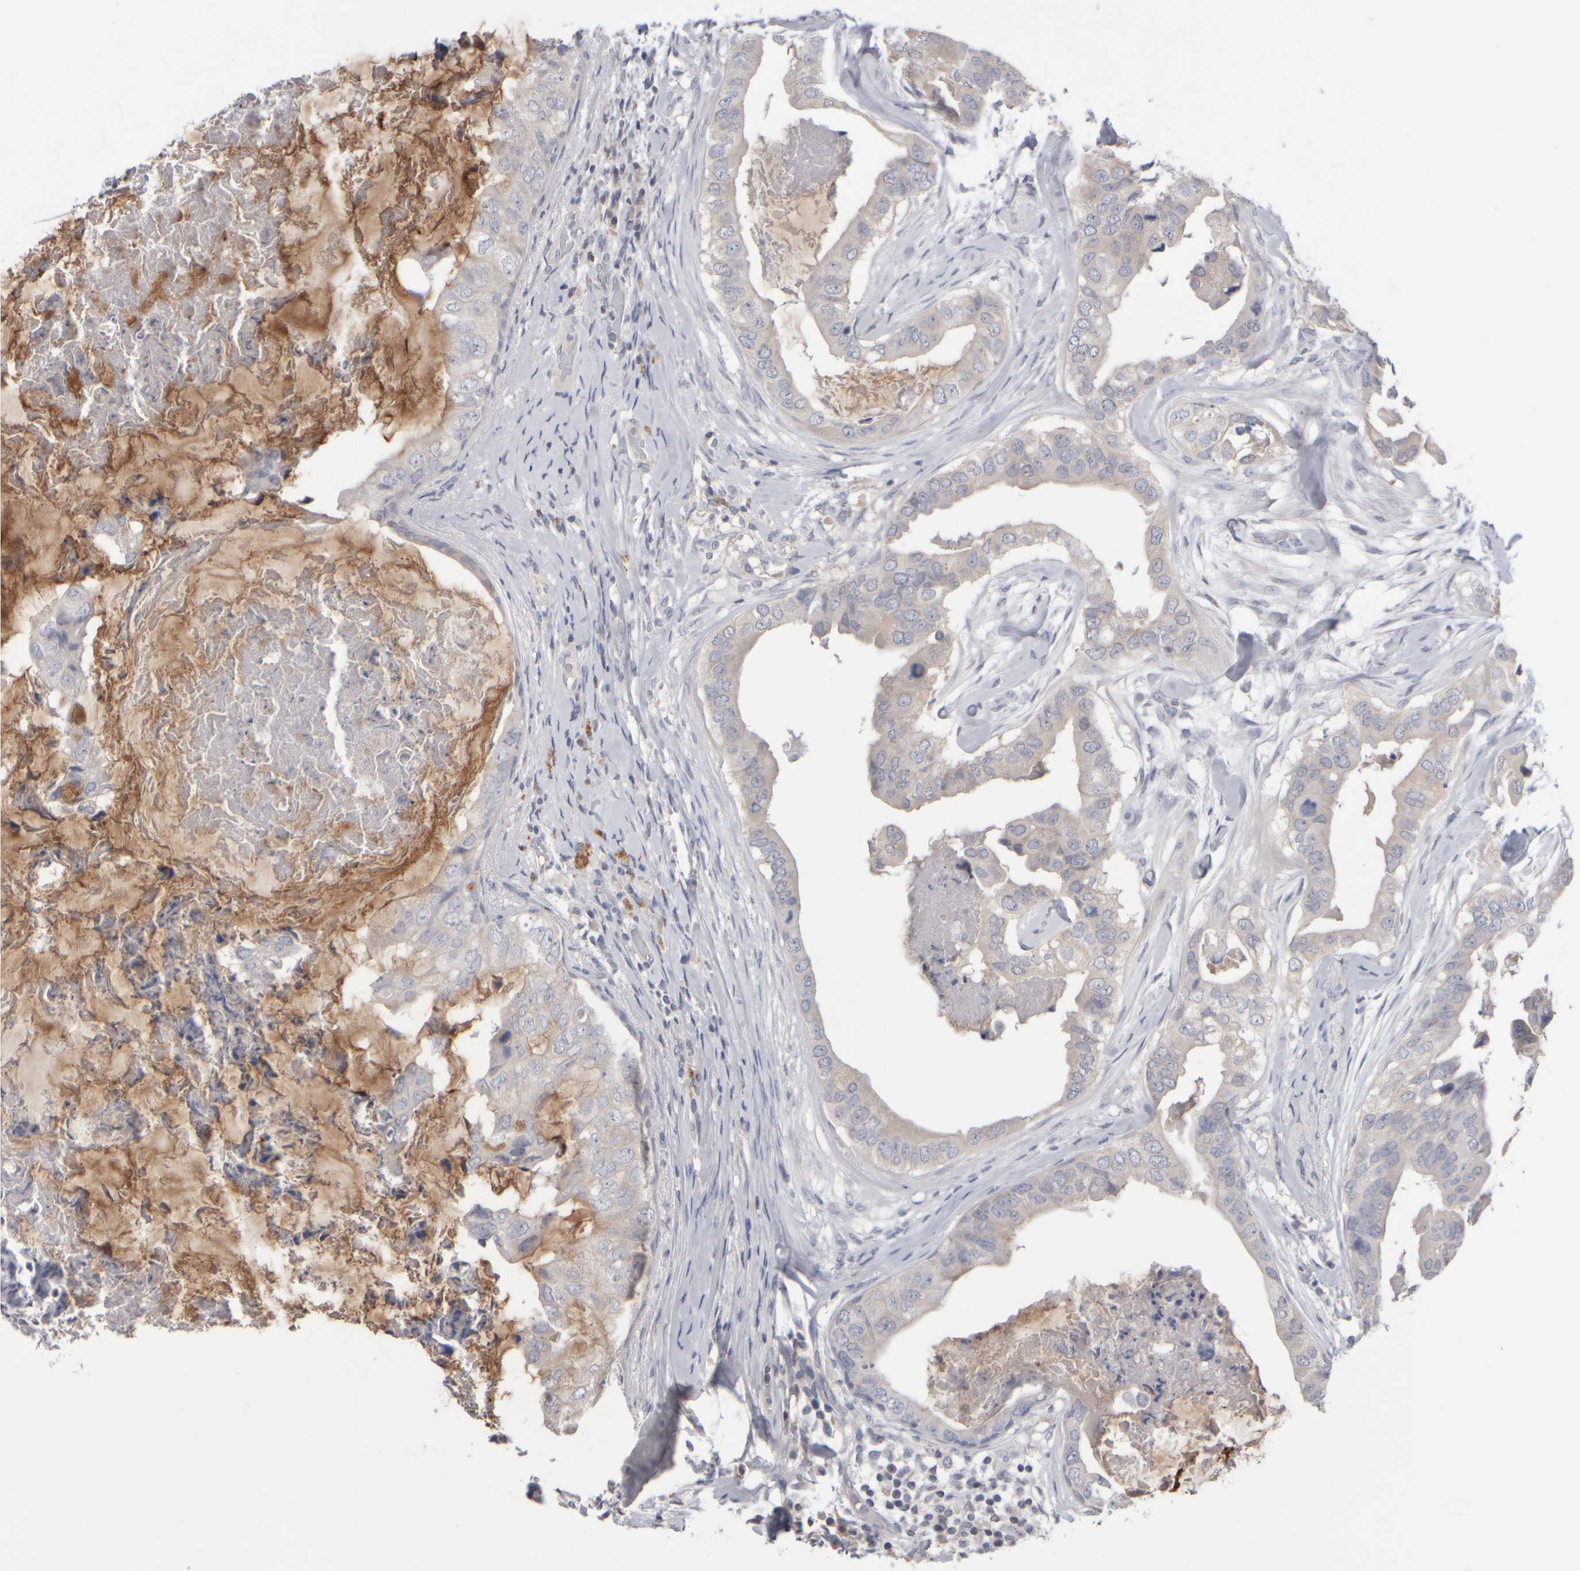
{"staining": {"intensity": "weak", "quantity": "<25%", "location": "cytoplasmic/membranous"}, "tissue": "breast cancer", "cell_type": "Tumor cells", "image_type": "cancer", "snomed": [{"axis": "morphology", "description": "Duct carcinoma"}, {"axis": "topography", "description": "Breast"}], "caption": "This is an IHC micrograph of breast infiltrating ductal carcinoma. There is no expression in tumor cells.", "gene": "EPHX2", "patient": {"sex": "female", "age": 40}}